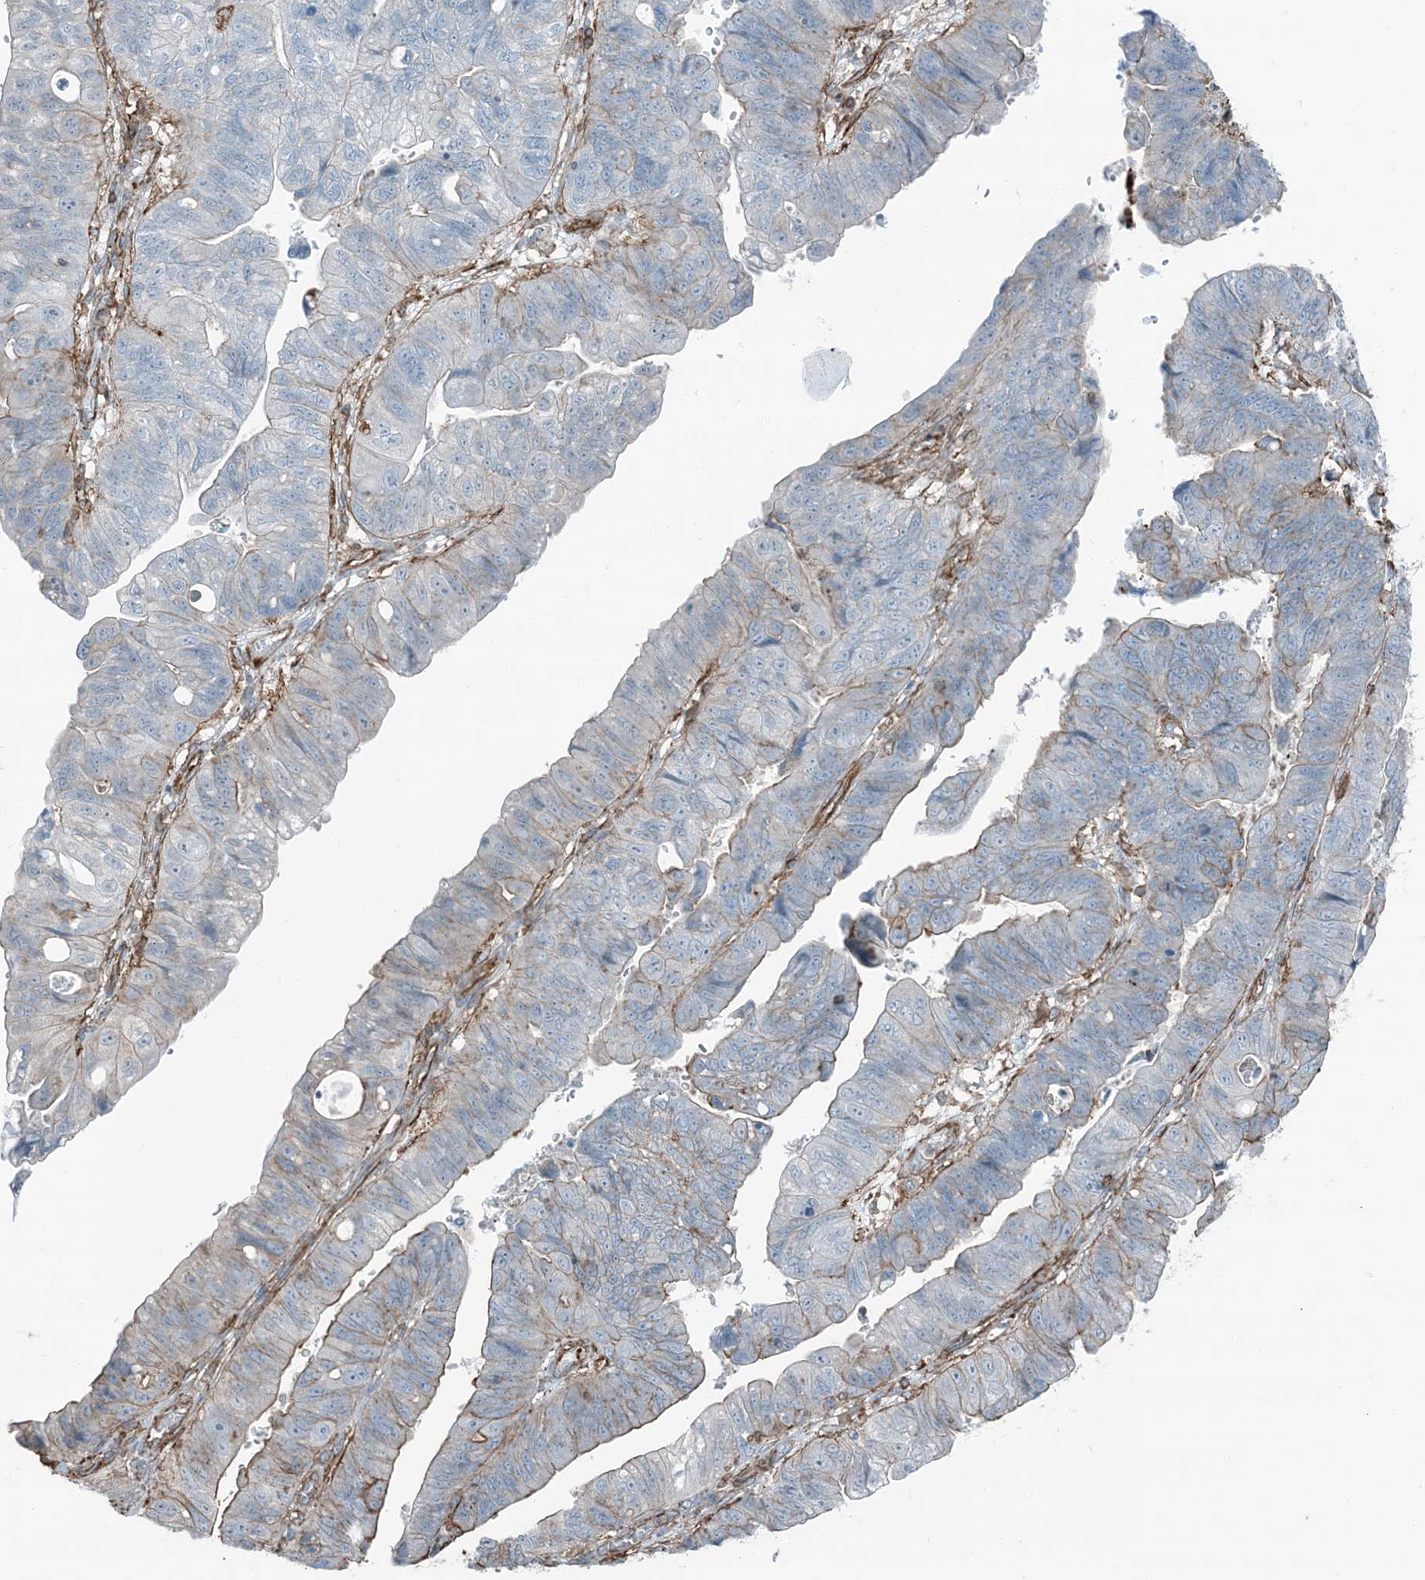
{"staining": {"intensity": "moderate", "quantity": "<25%", "location": "cytoplasmic/membranous"}, "tissue": "stomach cancer", "cell_type": "Tumor cells", "image_type": "cancer", "snomed": [{"axis": "morphology", "description": "Adenocarcinoma, NOS"}, {"axis": "topography", "description": "Stomach"}], "caption": "High-power microscopy captured an immunohistochemistry (IHC) histopathology image of adenocarcinoma (stomach), revealing moderate cytoplasmic/membranous positivity in approximately <25% of tumor cells.", "gene": "APOBEC3C", "patient": {"sex": "male", "age": 59}}